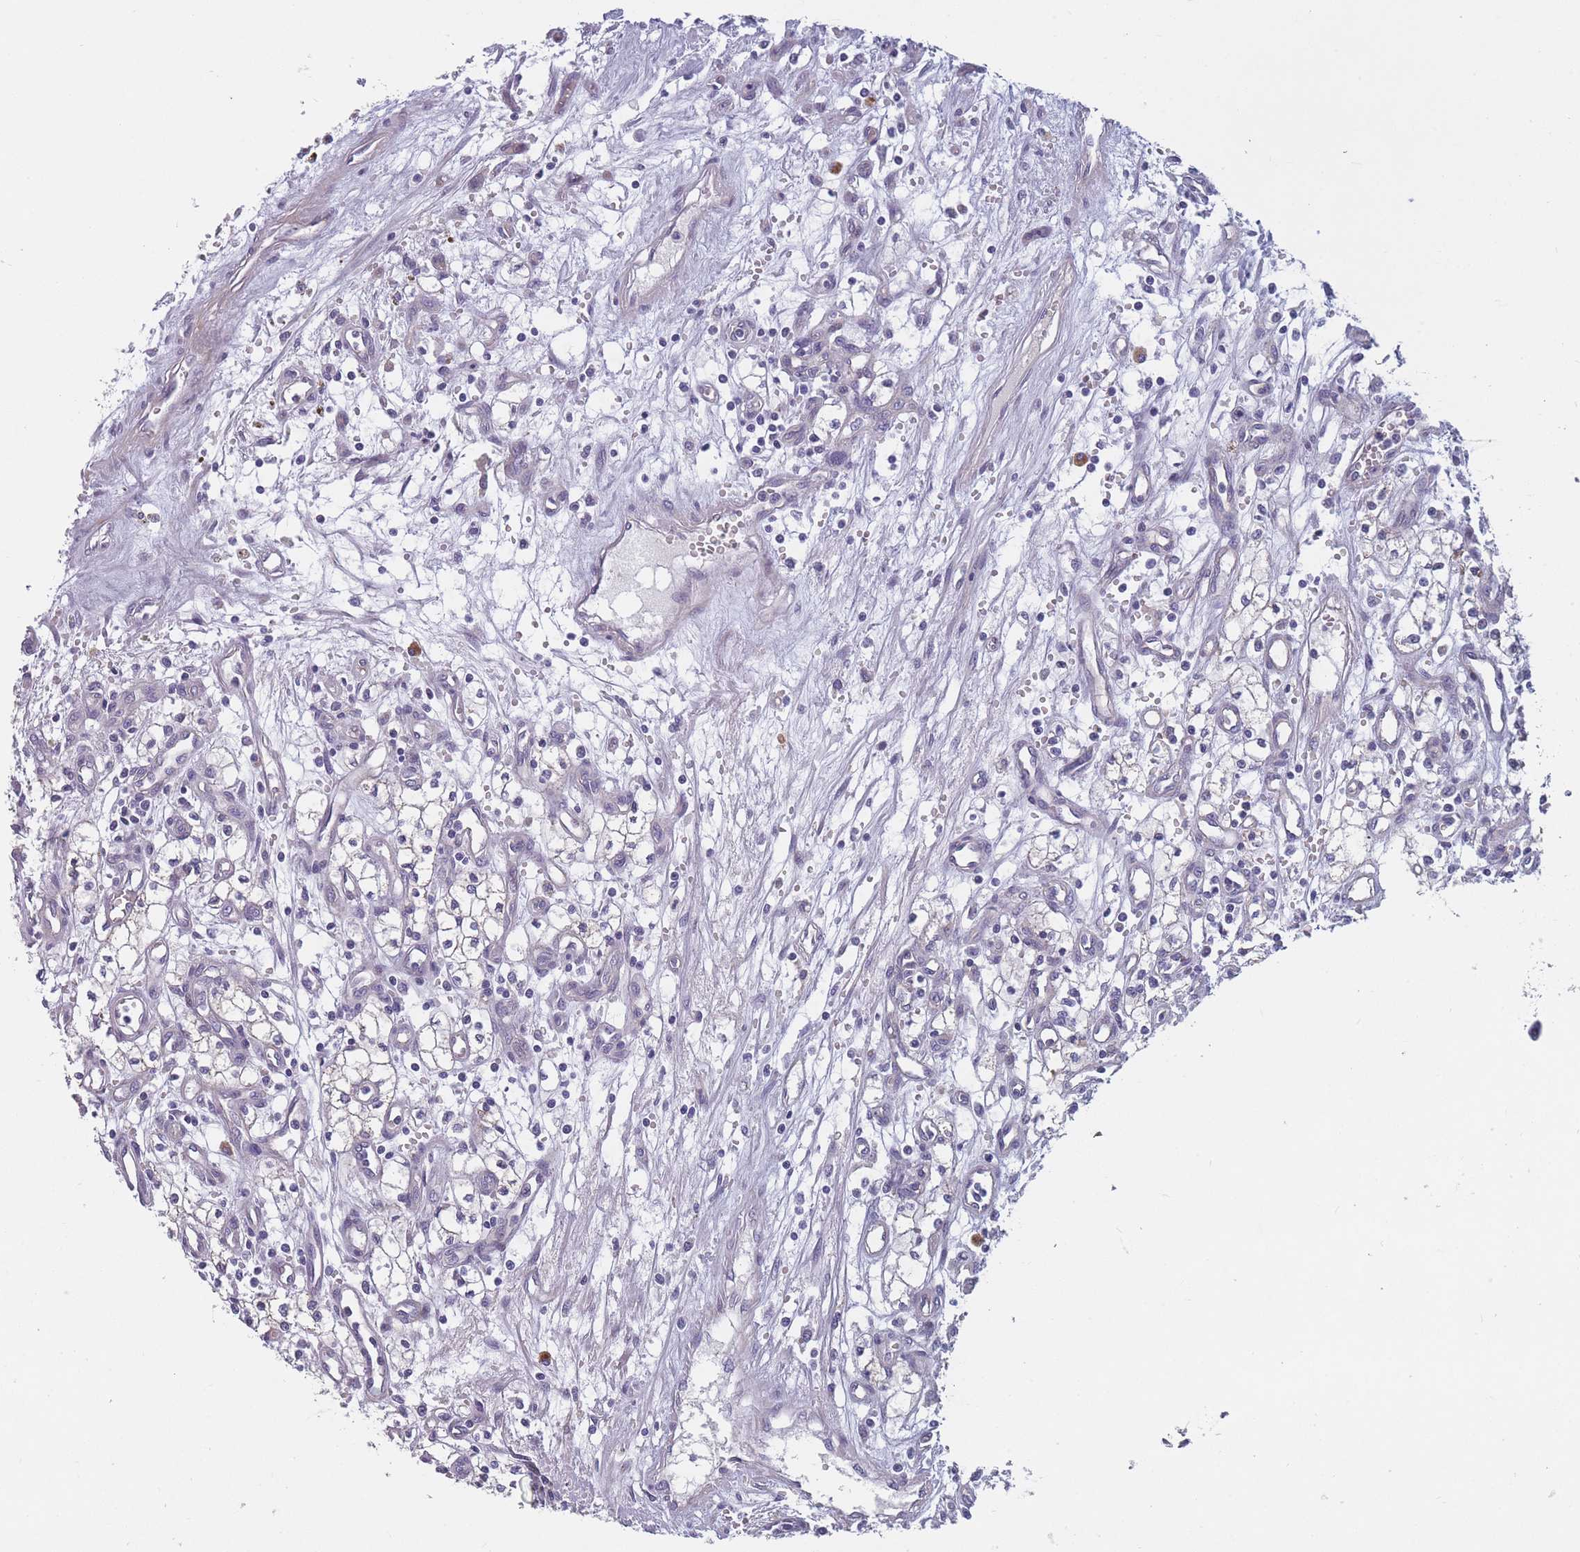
{"staining": {"intensity": "negative", "quantity": "none", "location": "none"}, "tissue": "renal cancer", "cell_type": "Tumor cells", "image_type": "cancer", "snomed": [{"axis": "morphology", "description": "Adenocarcinoma, NOS"}, {"axis": "topography", "description": "Kidney"}], "caption": "This image is of renal cancer (adenocarcinoma) stained with immunohistochemistry (IHC) to label a protein in brown with the nuclei are counter-stained blue. There is no positivity in tumor cells.", "gene": "FAM83F", "patient": {"sex": "male", "age": 59}}